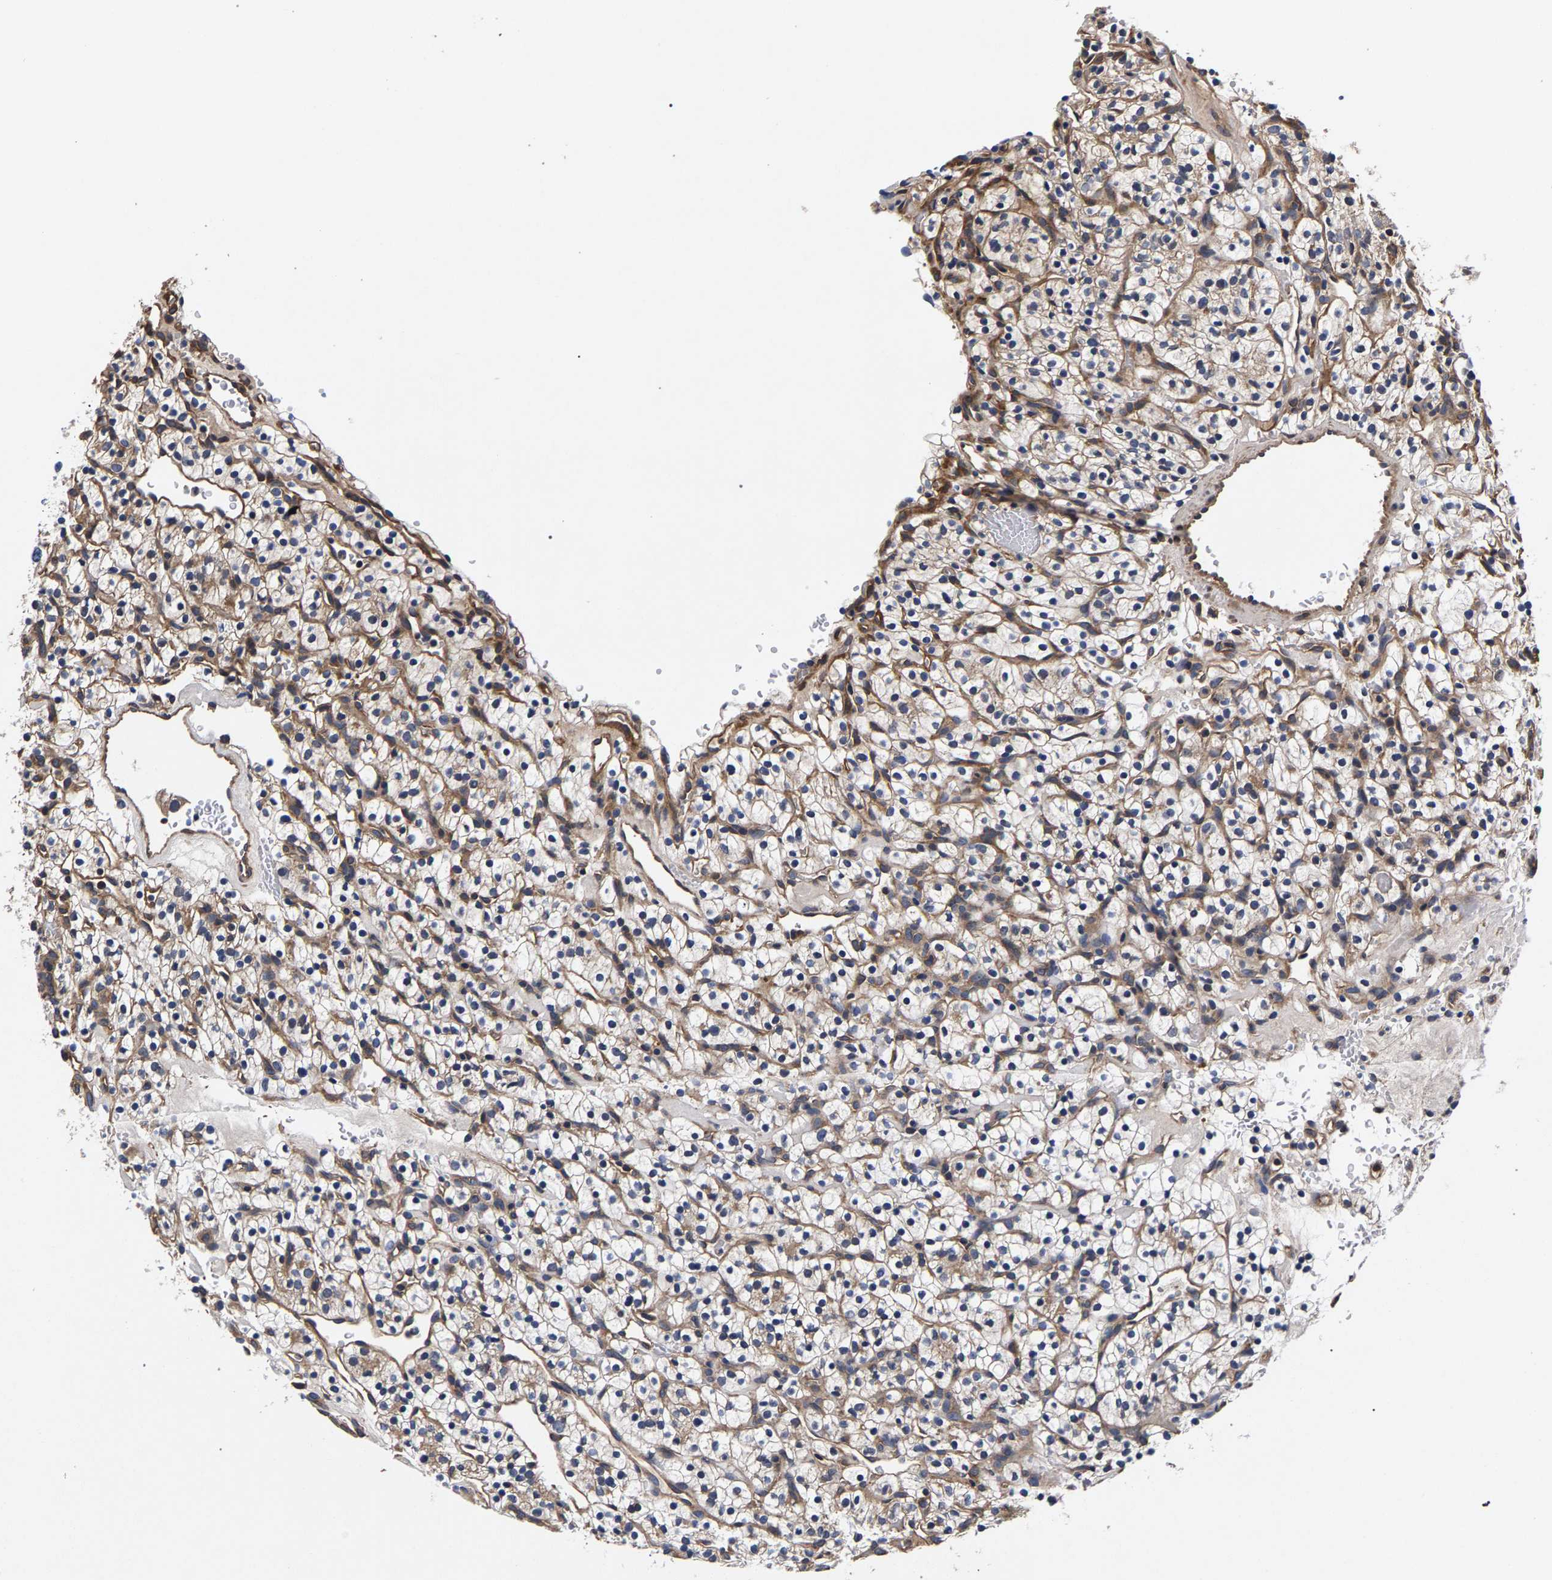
{"staining": {"intensity": "weak", "quantity": "<25%", "location": "cytoplasmic/membranous"}, "tissue": "renal cancer", "cell_type": "Tumor cells", "image_type": "cancer", "snomed": [{"axis": "morphology", "description": "Adenocarcinoma, NOS"}, {"axis": "topography", "description": "Kidney"}], "caption": "Human adenocarcinoma (renal) stained for a protein using IHC shows no positivity in tumor cells.", "gene": "MARCHF7", "patient": {"sex": "female", "age": 57}}